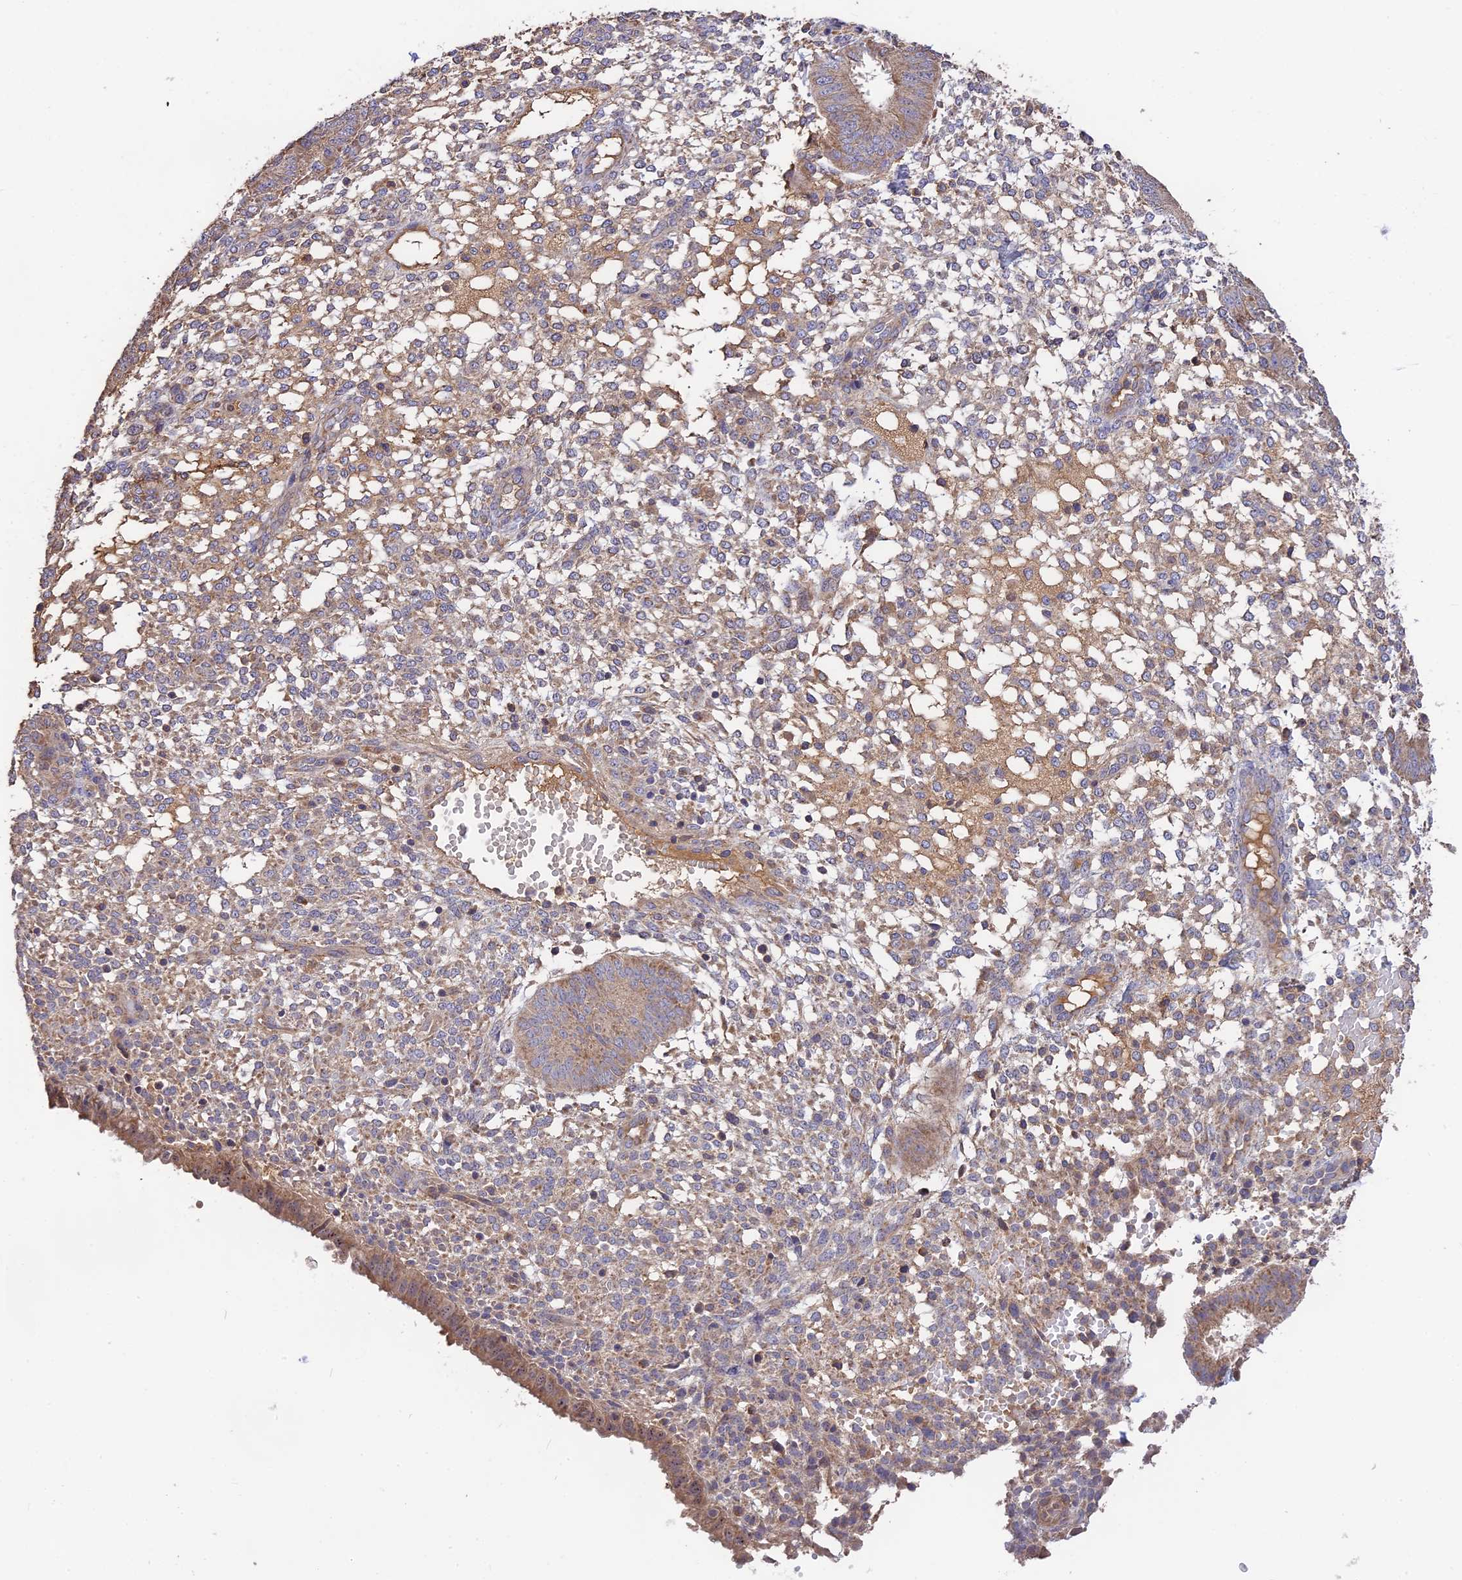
{"staining": {"intensity": "weak", "quantity": "25%-75%", "location": "cytoplasmic/membranous"}, "tissue": "endometrium", "cell_type": "Cells in endometrial stroma", "image_type": "normal", "snomed": [{"axis": "morphology", "description": "Normal tissue, NOS"}, {"axis": "topography", "description": "Endometrium"}], "caption": "Protein staining of normal endometrium exhibits weak cytoplasmic/membranous staining in about 25%-75% of cells in endometrial stroma.", "gene": "NUDT8", "patient": {"sex": "female", "age": 49}}